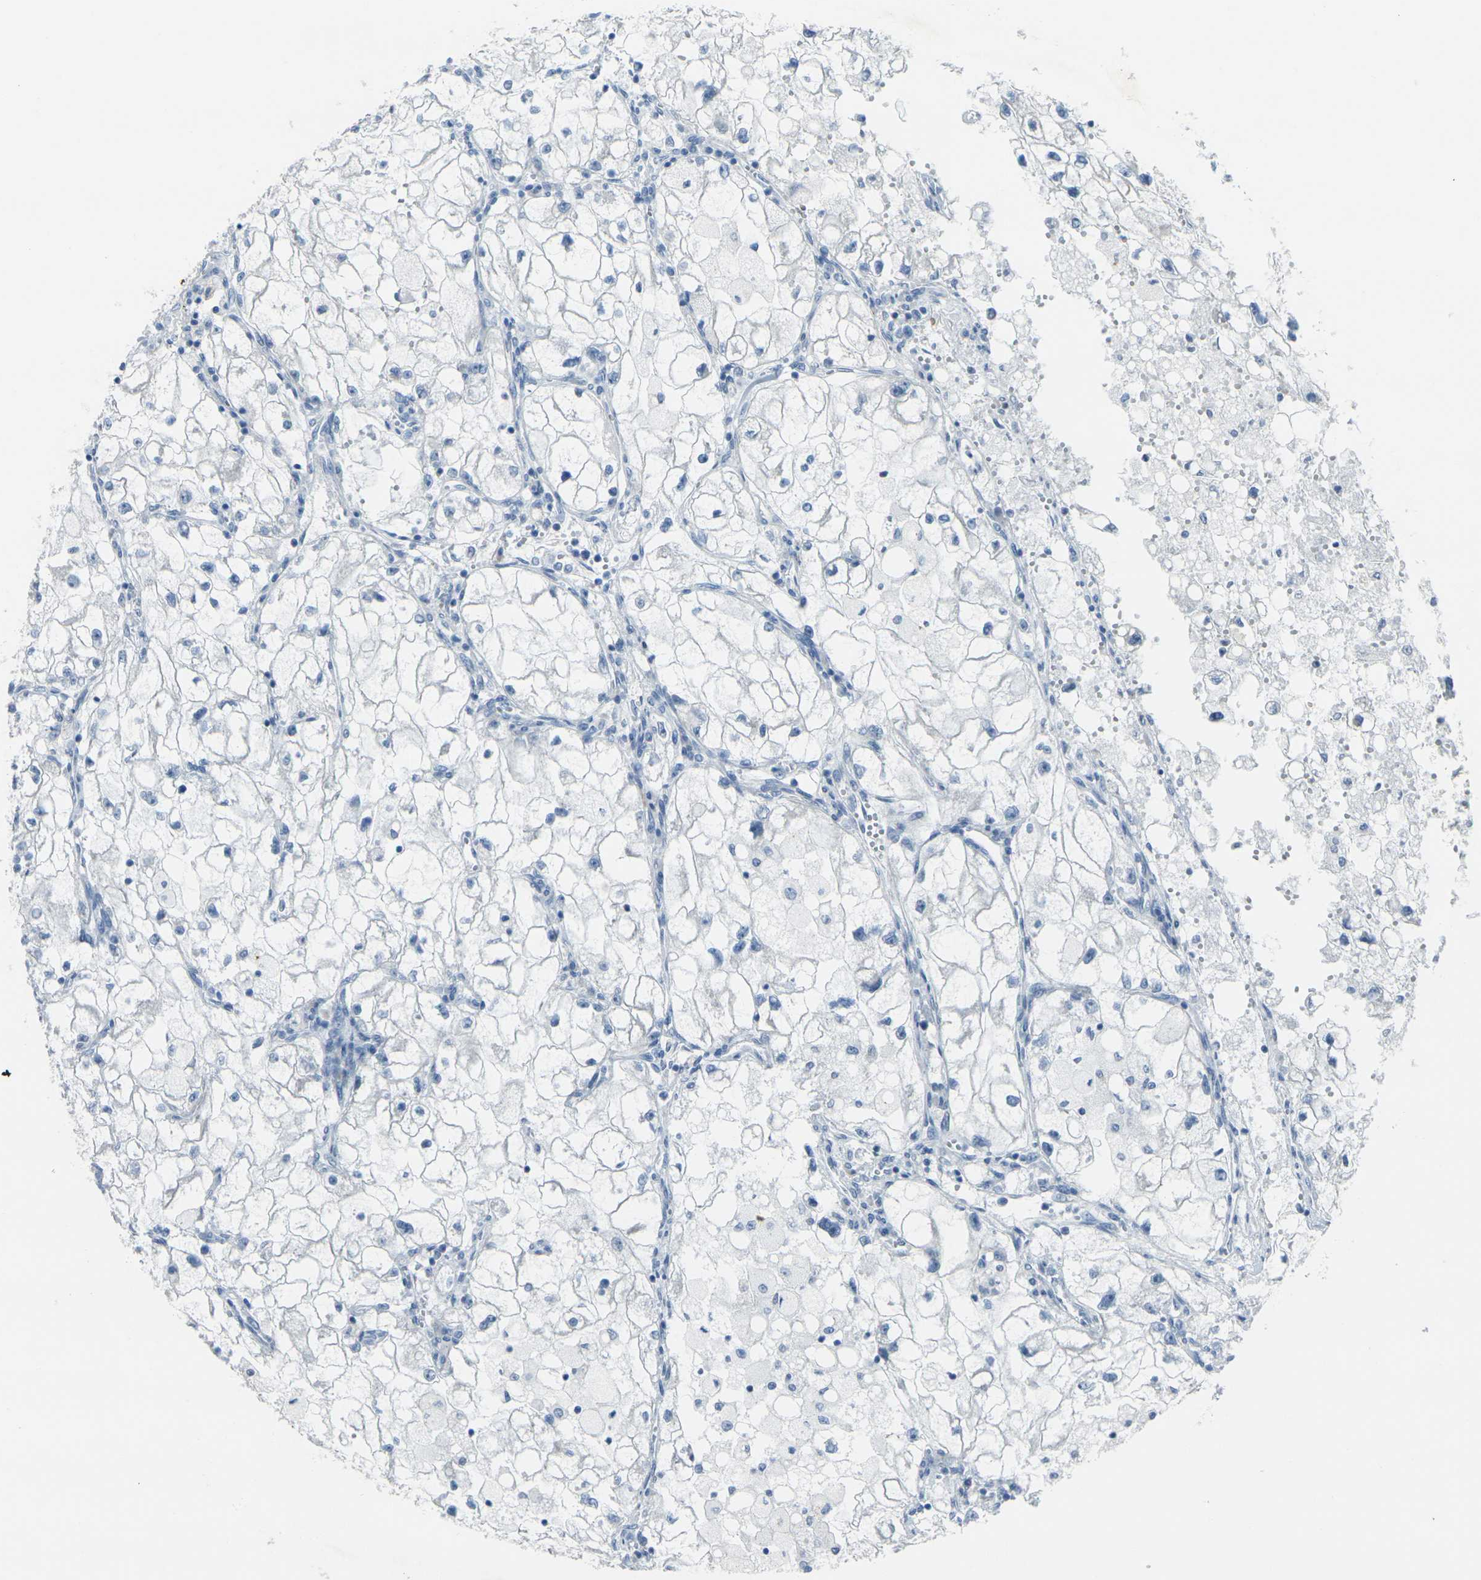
{"staining": {"intensity": "negative", "quantity": "none", "location": "none"}, "tissue": "renal cancer", "cell_type": "Tumor cells", "image_type": "cancer", "snomed": [{"axis": "morphology", "description": "Adenocarcinoma, NOS"}, {"axis": "topography", "description": "Kidney"}], "caption": "This is an immunohistochemistry image of human renal cancer. There is no staining in tumor cells.", "gene": "ANKRD46", "patient": {"sex": "female", "age": 70}}